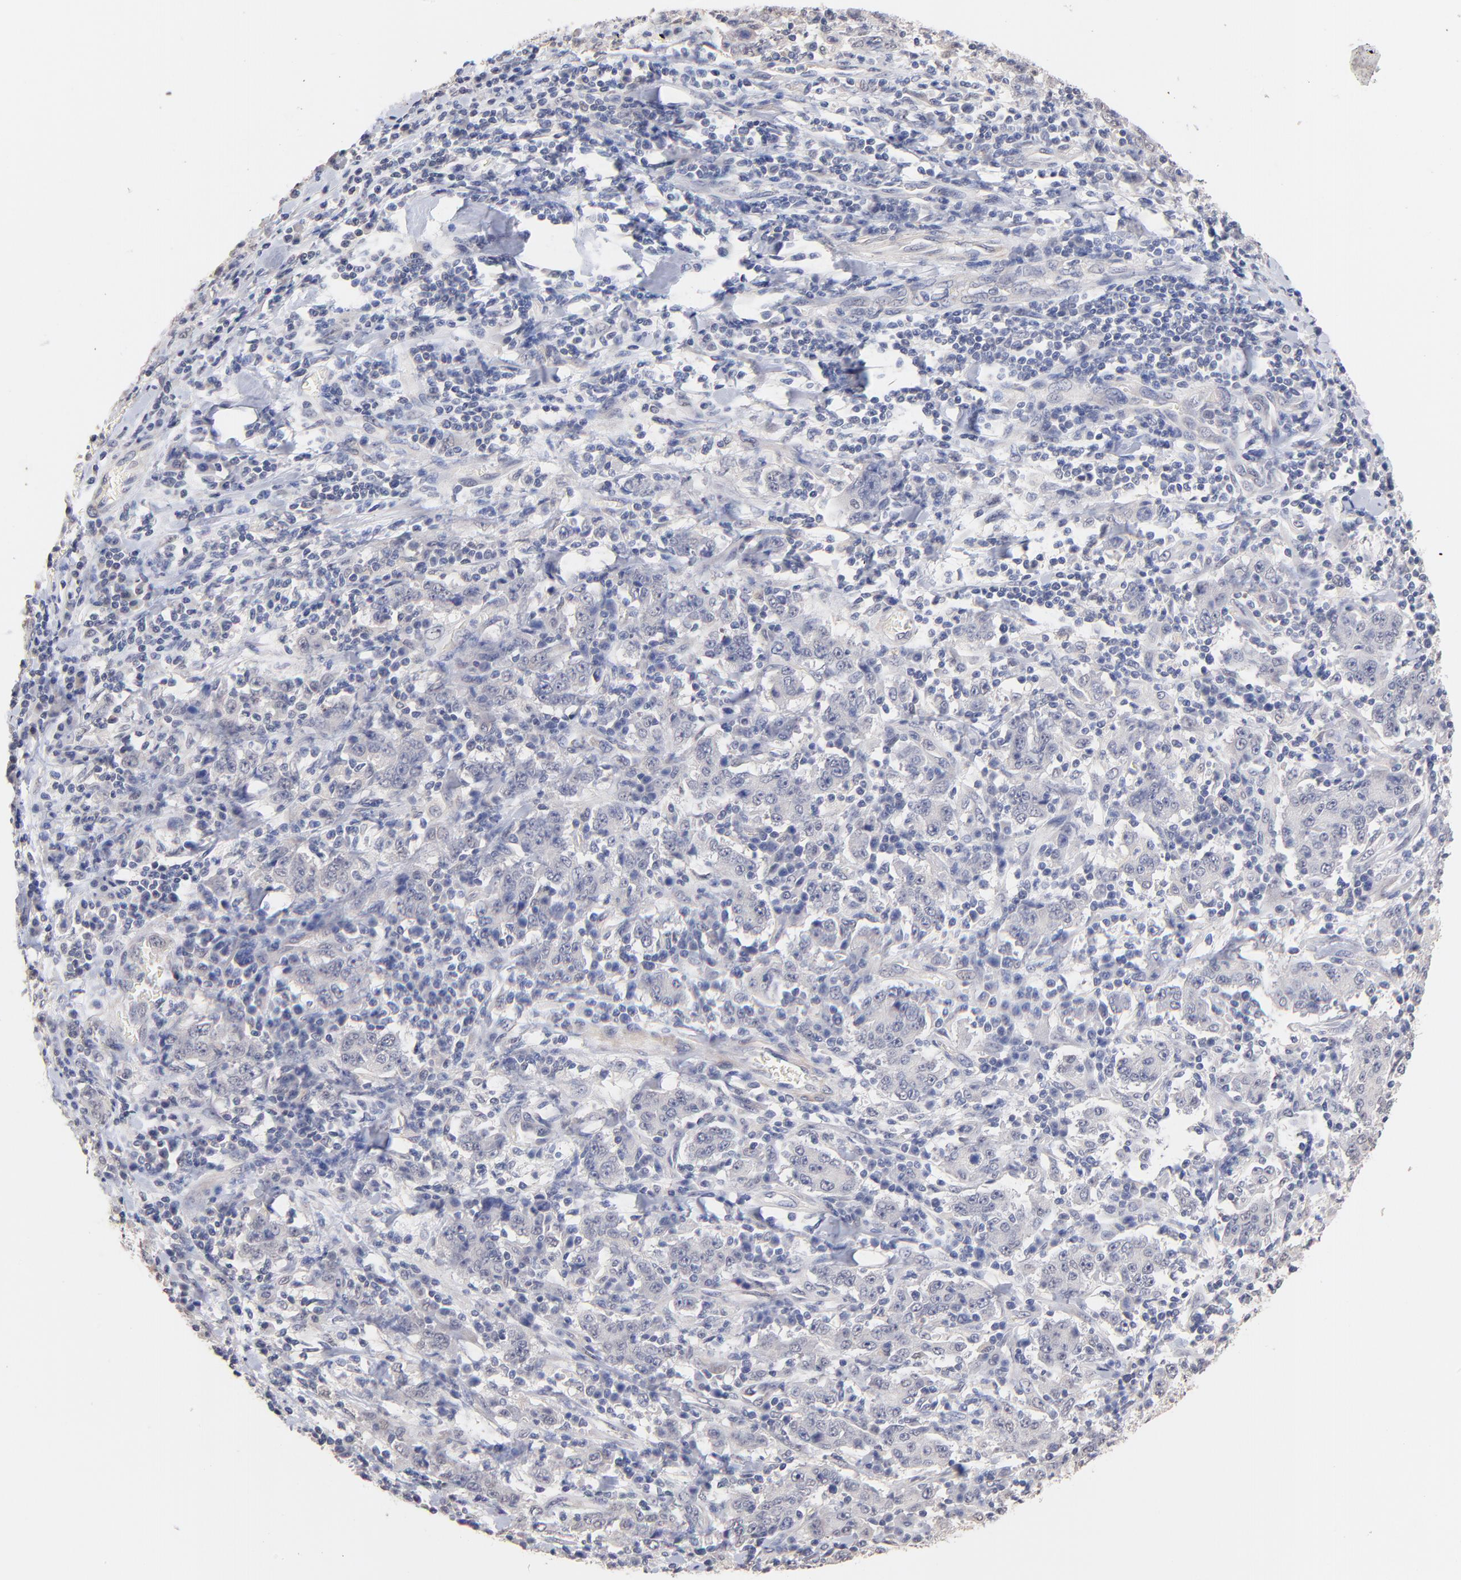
{"staining": {"intensity": "negative", "quantity": "none", "location": "none"}, "tissue": "stomach cancer", "cell_type": "Tumor cells", "image_type": "cancer", "snomed": [{"axis": "morphology", "description": "Normal tissue, NOS"}, {"axis": "morphology", "description": "Adenocarcinoma, NOS"}, {"axis": "topography", "description": "Stomach, upper"}, {"axis": "topography", "description": "Stomach"}], "caption": "This histopathology image is of stomach cancer stained with immunohistochemistry (IHC) to label a protein in brown with the nuclei are counter-stained blue. There is no staining in tumor cells.", "gene": "RIBC2", "patient": {"sex": "male", "age": 59}}